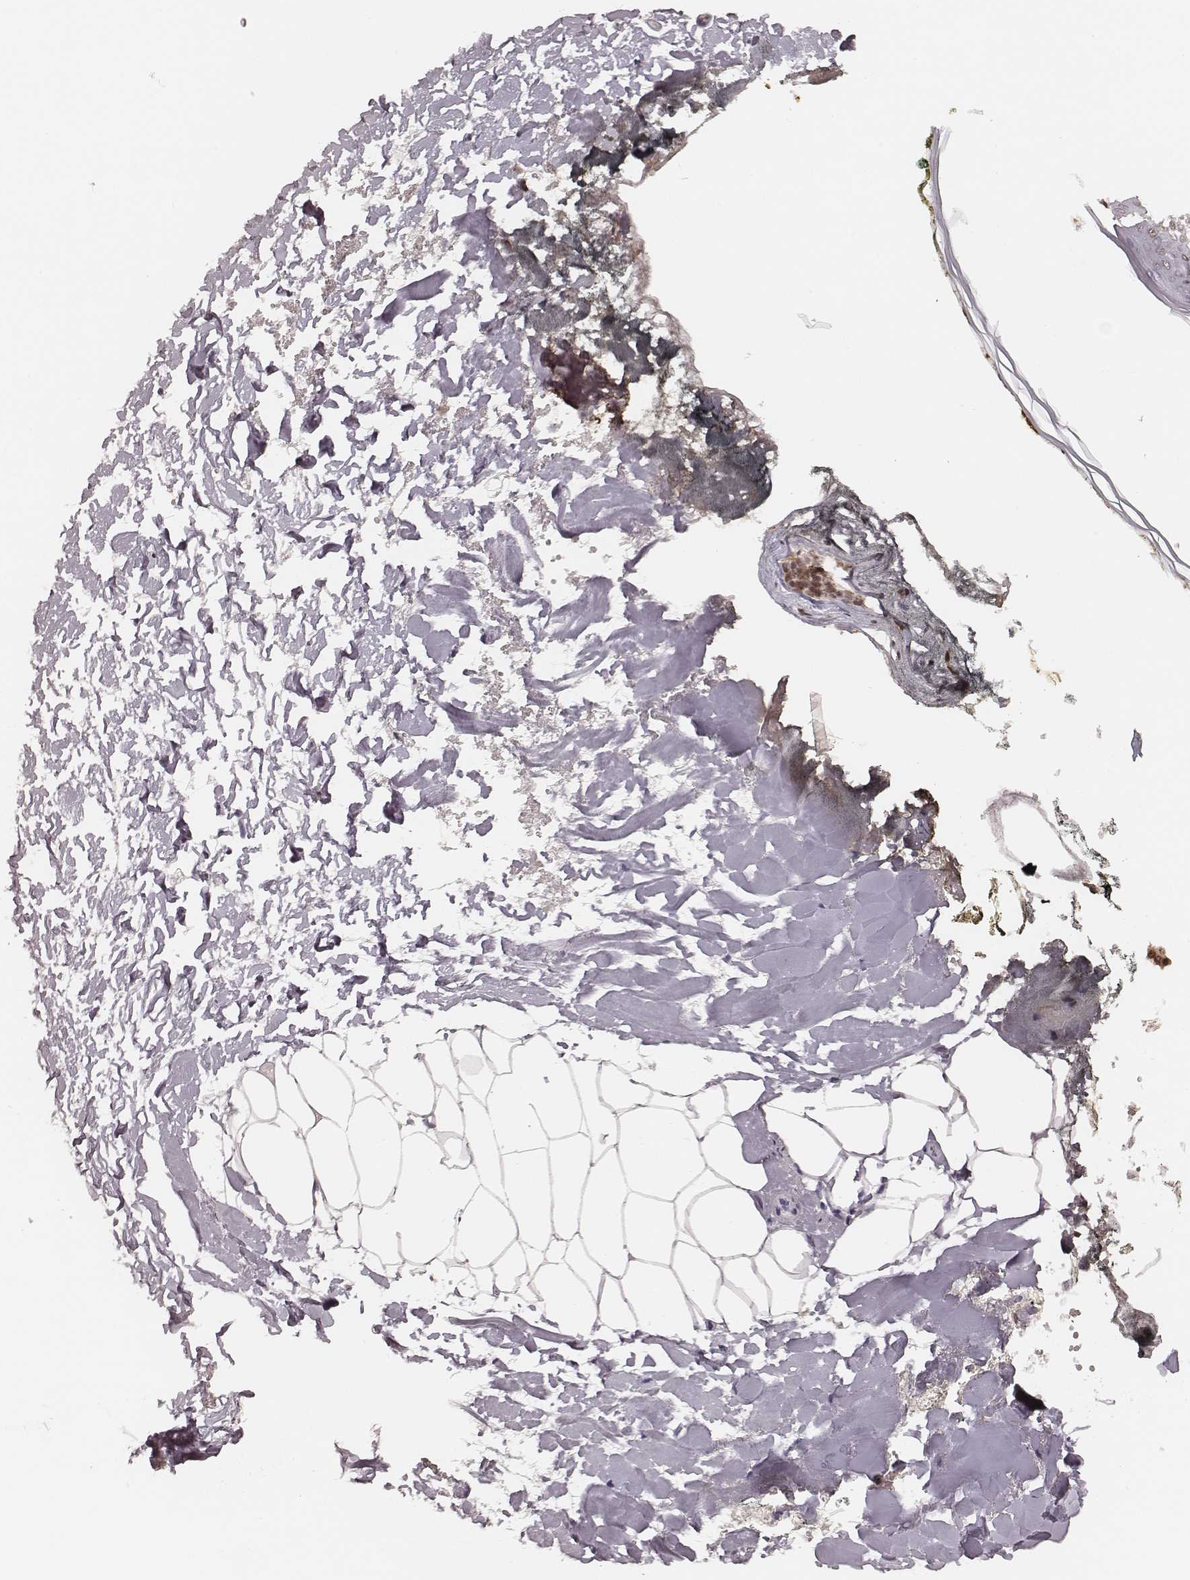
{"staining": {"intensity": "moderate", "quantity": ">75%", "location": "nuclear"}, "tissue": "skin", "cell_type": "Fibroblasts", "image_type": "normal", "snomed": [{"axis": "morphology", "description": "Normal tissue, NOS"}, {"axis": "topography", "description": "Skin"}], "caption": "IHC photomicrograph of benign human skin stained for a protein (brown), which demonstrates medium levels of moderate nuclear staining in about >75% of fibroblasts.", "gene": "PARP1", "patient": {"sex": "female", "age": 34}}